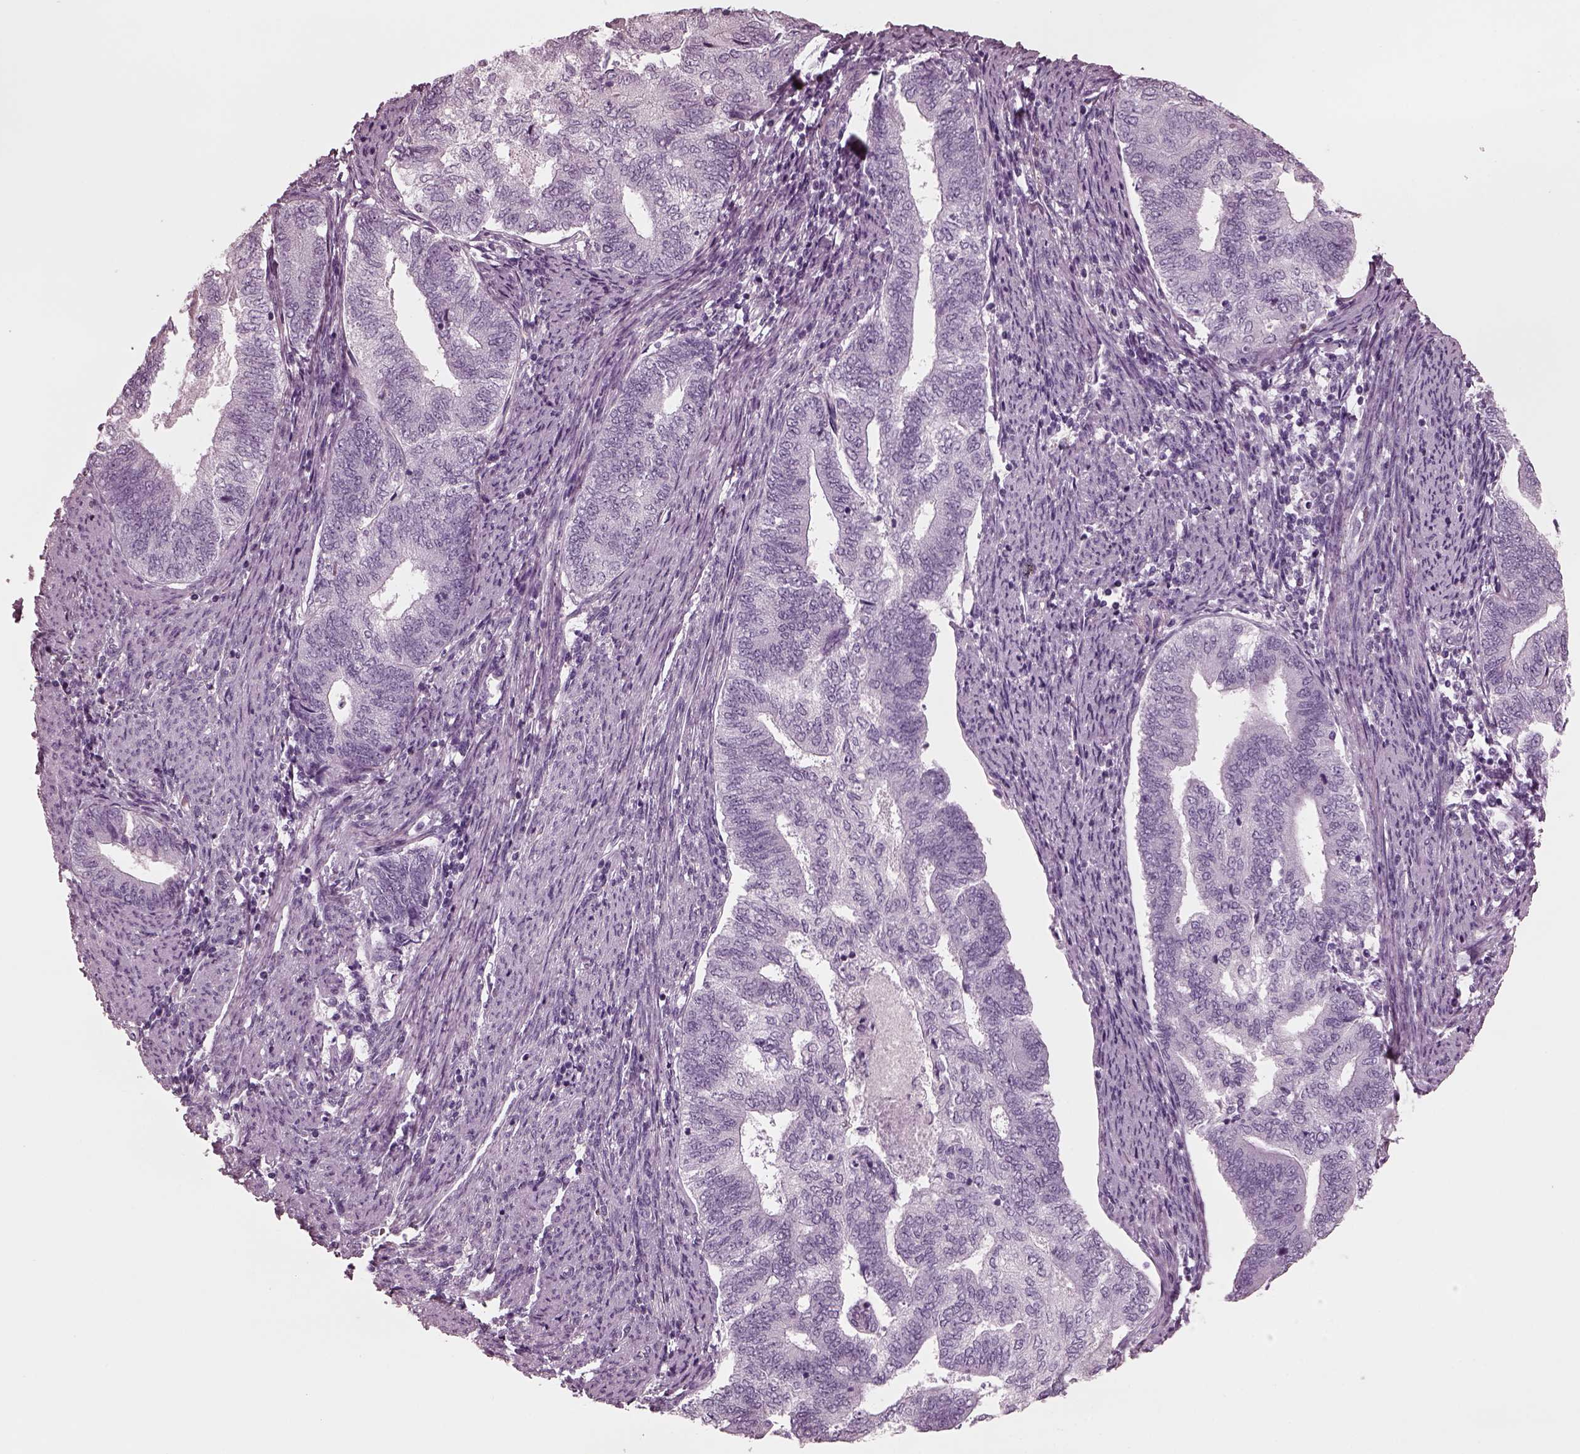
{"staining": {"intensity": "negative", "quantity": "none", "location": "none"}, "tissue": "endometrial cancer", "cell_type": "Tumor cells", "image_type": "cancer", "snomed": [{"axis": "morphology", "description": "Adenocarcinoma, NOS"}, {"axis": "topography", "description": "Endometrium"}], "caption": "Image shows no protein positivity in tumor cells of endometrial cancer (adenocarcinoma) tissue. Brightfield microscopy of immunohistochemistry stained with DAB (brown) and hematoxylin (blue), captured at high magnification.", "gene": "CGA", "patient": {"sex": "female", "age": 65}}